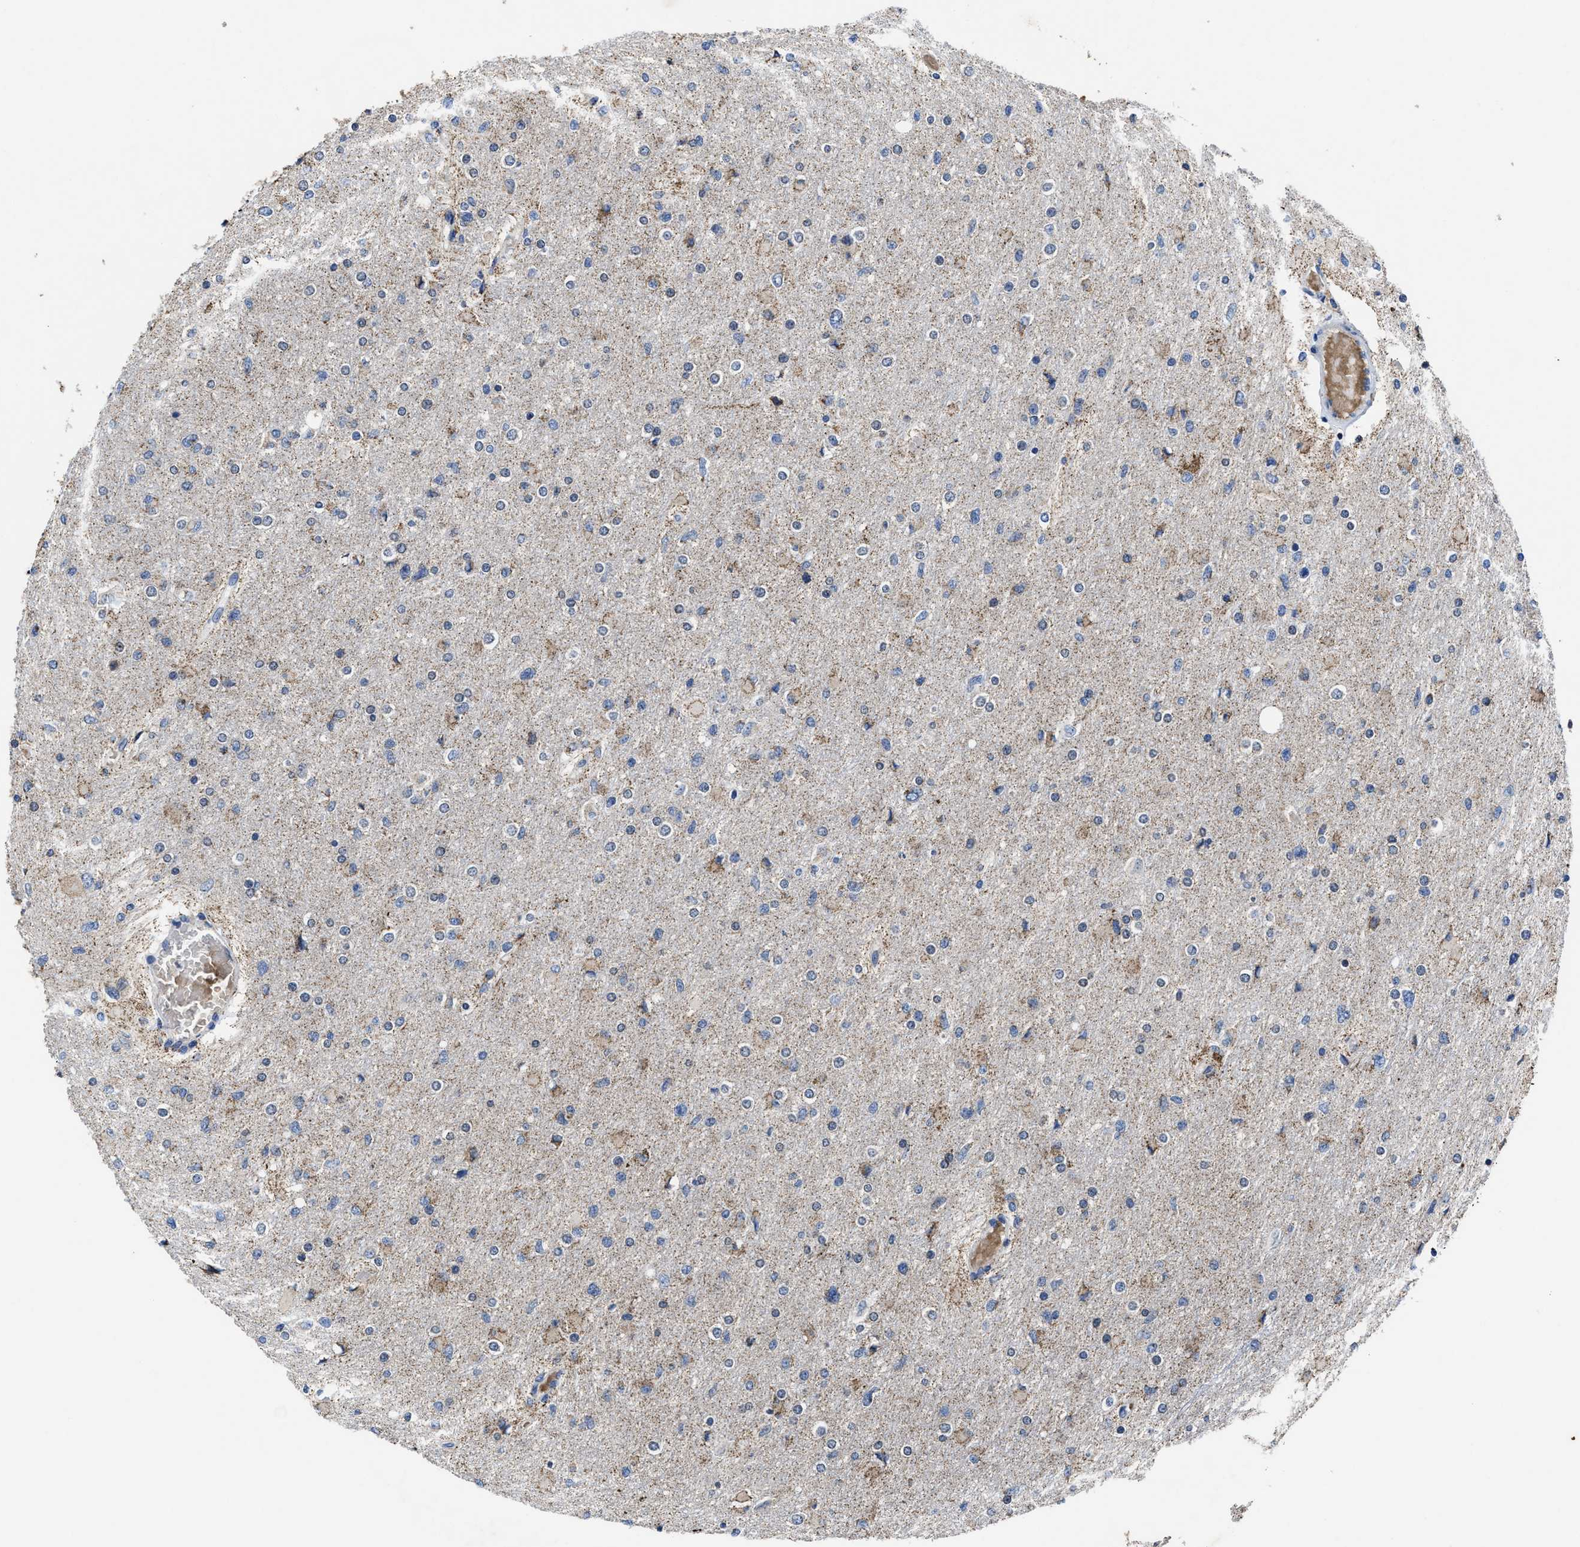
{"staining": {"intensity": "weak", "quantity": "<25%", "location": "cytoplasmic/membranous"}, "tissue": "glioma", "cell_type": "Tumor cells", "image_type": "cancer", "snomed": [{"axis": "morphology", "description": "Glioma, malignant, High grade"}, {"axis": "topography", "description": "Cerebral cortex"}], "caption": "DAB immunohistochemical staining of glioma exhibits no significant expression in tumor cells.", "gene": "CACNA1D", "patient": {"sex": "female", "age": 36}}